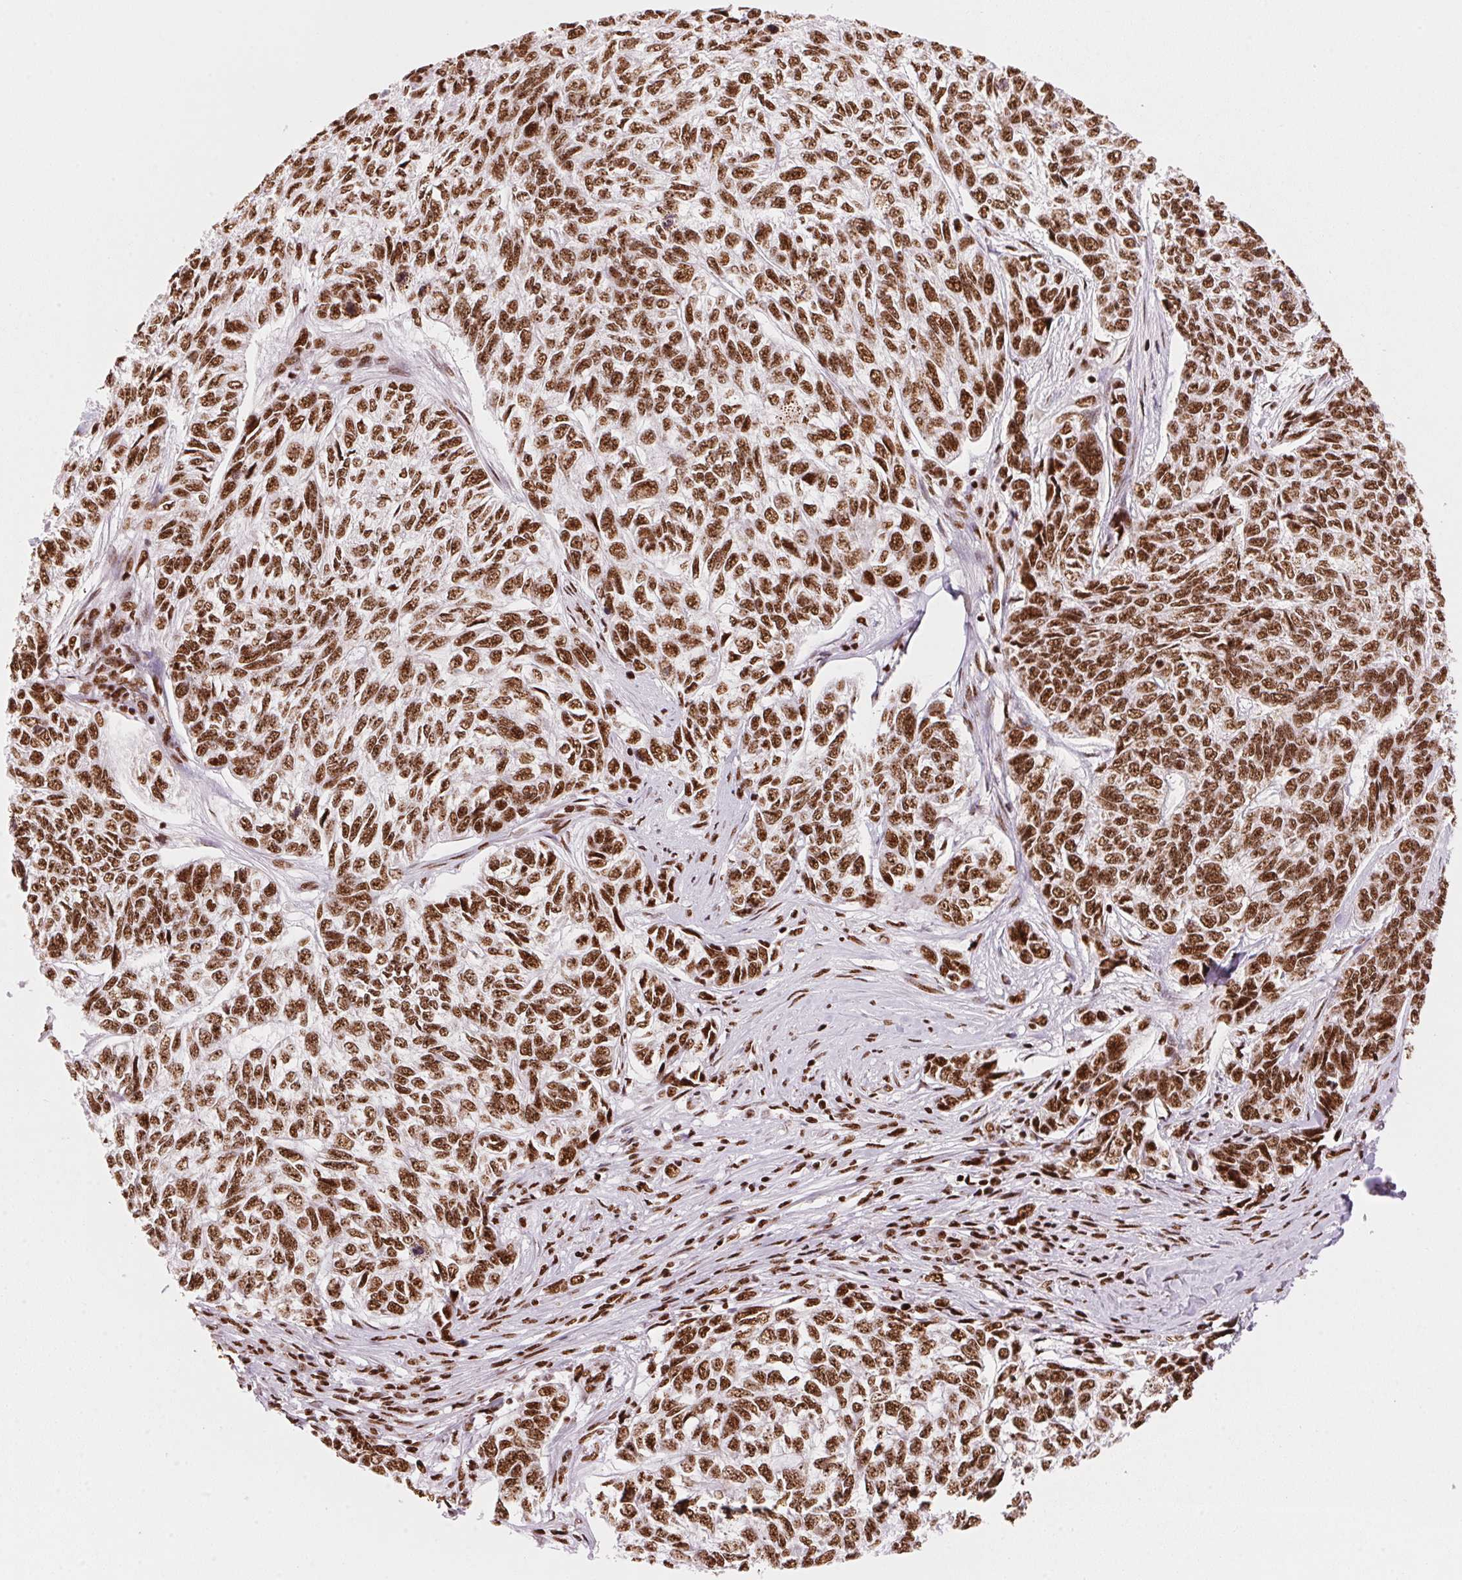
{"staining": {"intensity": "strong", "quantity": ">75%", "location": "nuclear"}, "tissue": "skin cancer", "cell_type": "Tumor cells", "image_type": "cancer", "snomed": [{"axis": "morphology", "description": "Basal cell carcinoma"}, {"axis": "topography", "description": "Skin"}], "caption": "Skin cancer (basal cell carcinoma) stained with a brown dye reveals strong nuclear positive expression in approximately >75% of tumor cells.", "gene": "NXF1", "patient": {"sex": "female", "age": 65}}